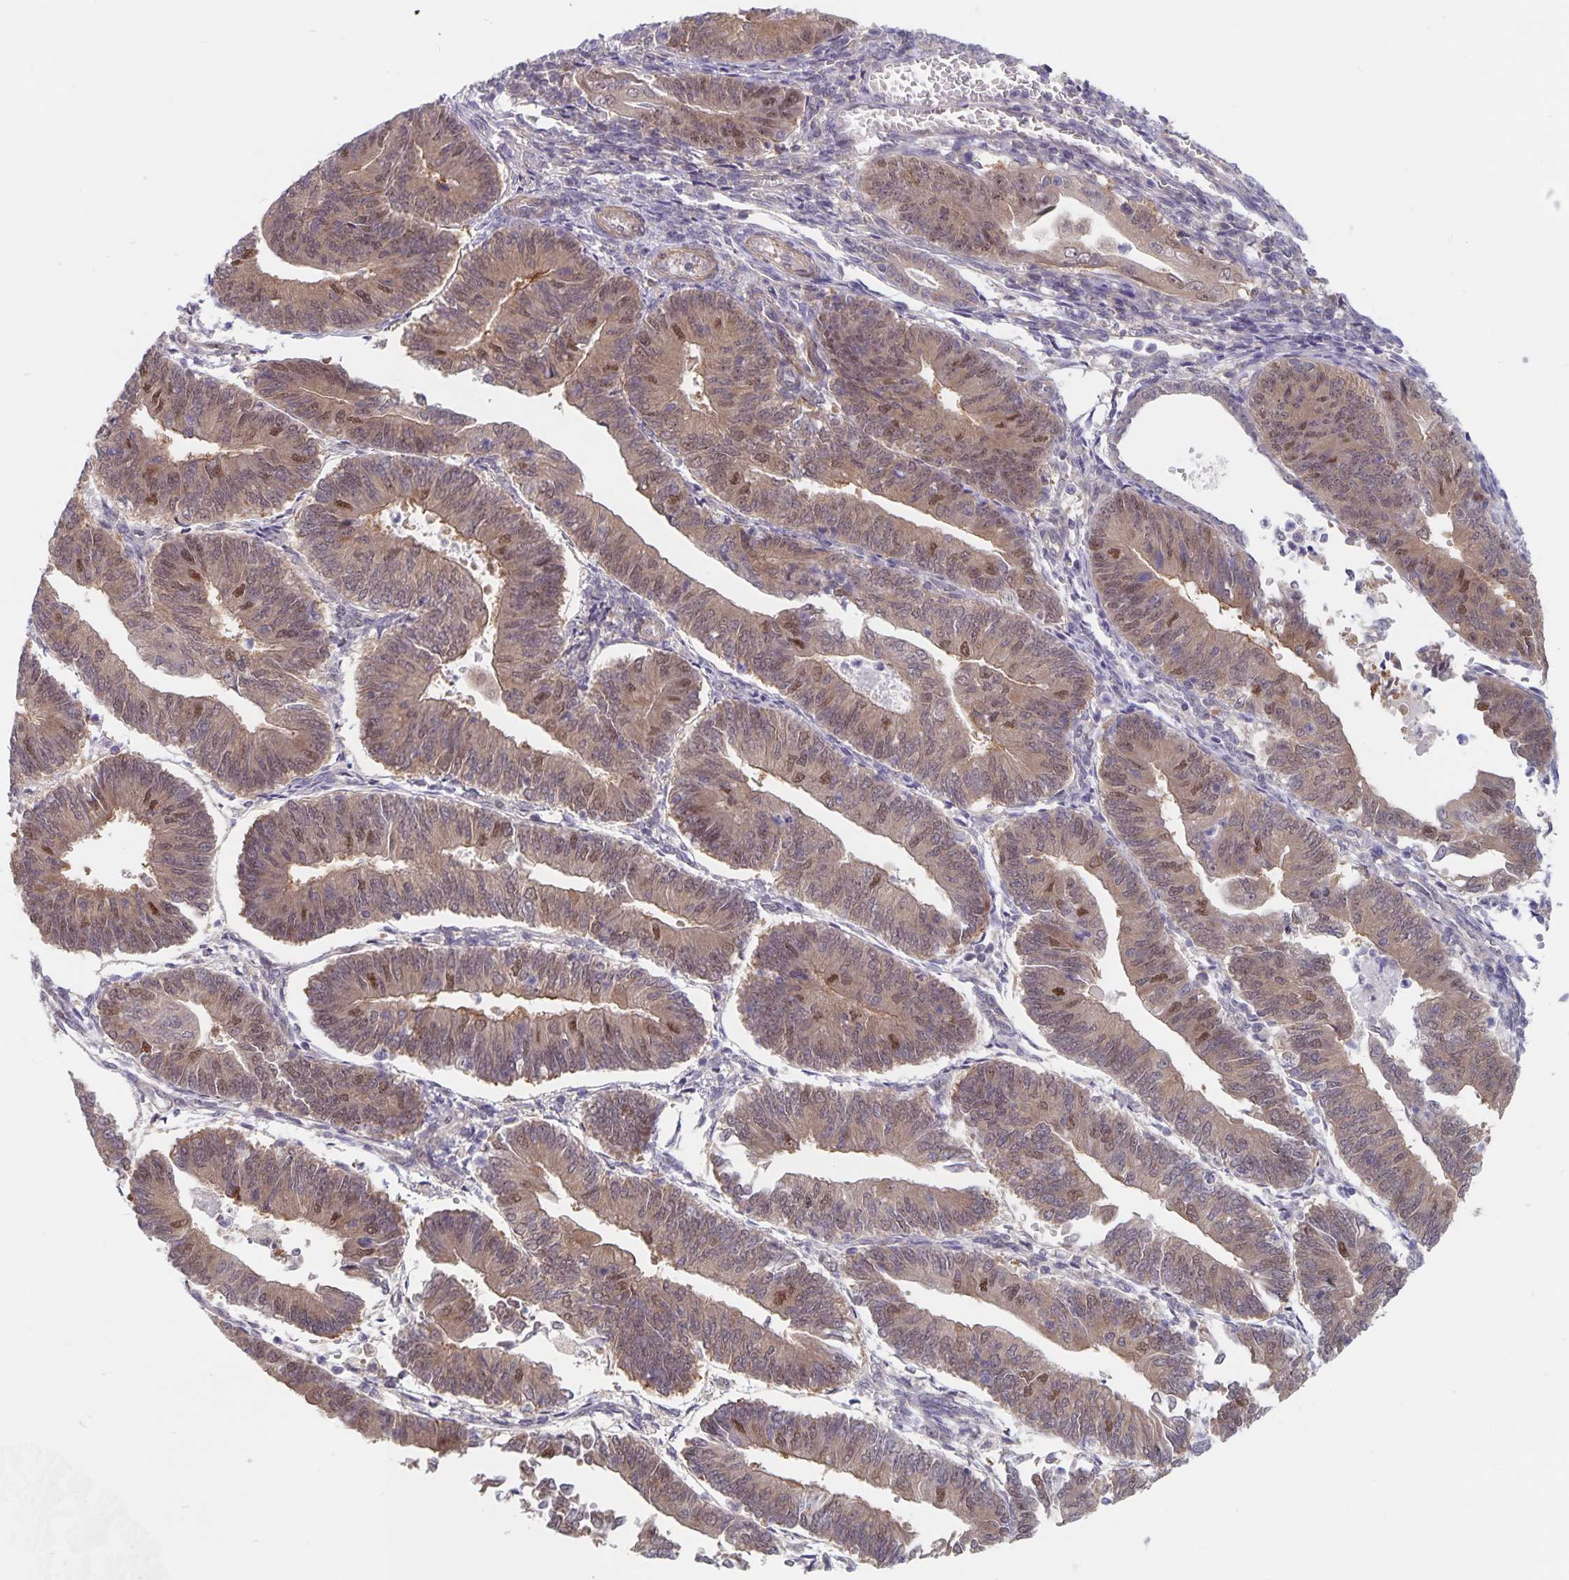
{"staining": {"intensity": "moderate", "quantity": "<25%", "location": "nuclear"}, "tissue": "endometrial cancer", "cell_type": "Tumor cells", "image_type": "cancer", "snomed": [{"axis": "morphology", "description": "Adenocarcinoma, NOS"}, {"axis": "topography", "description": "Endometrium"}], "caption": "Protein staining reveals moderate nuclear positivity in about <25% of tumor cells in adenocarcinoma (endometrial).", "gene": "BAG6", "patient": {"sex": "female", "age": 65}}